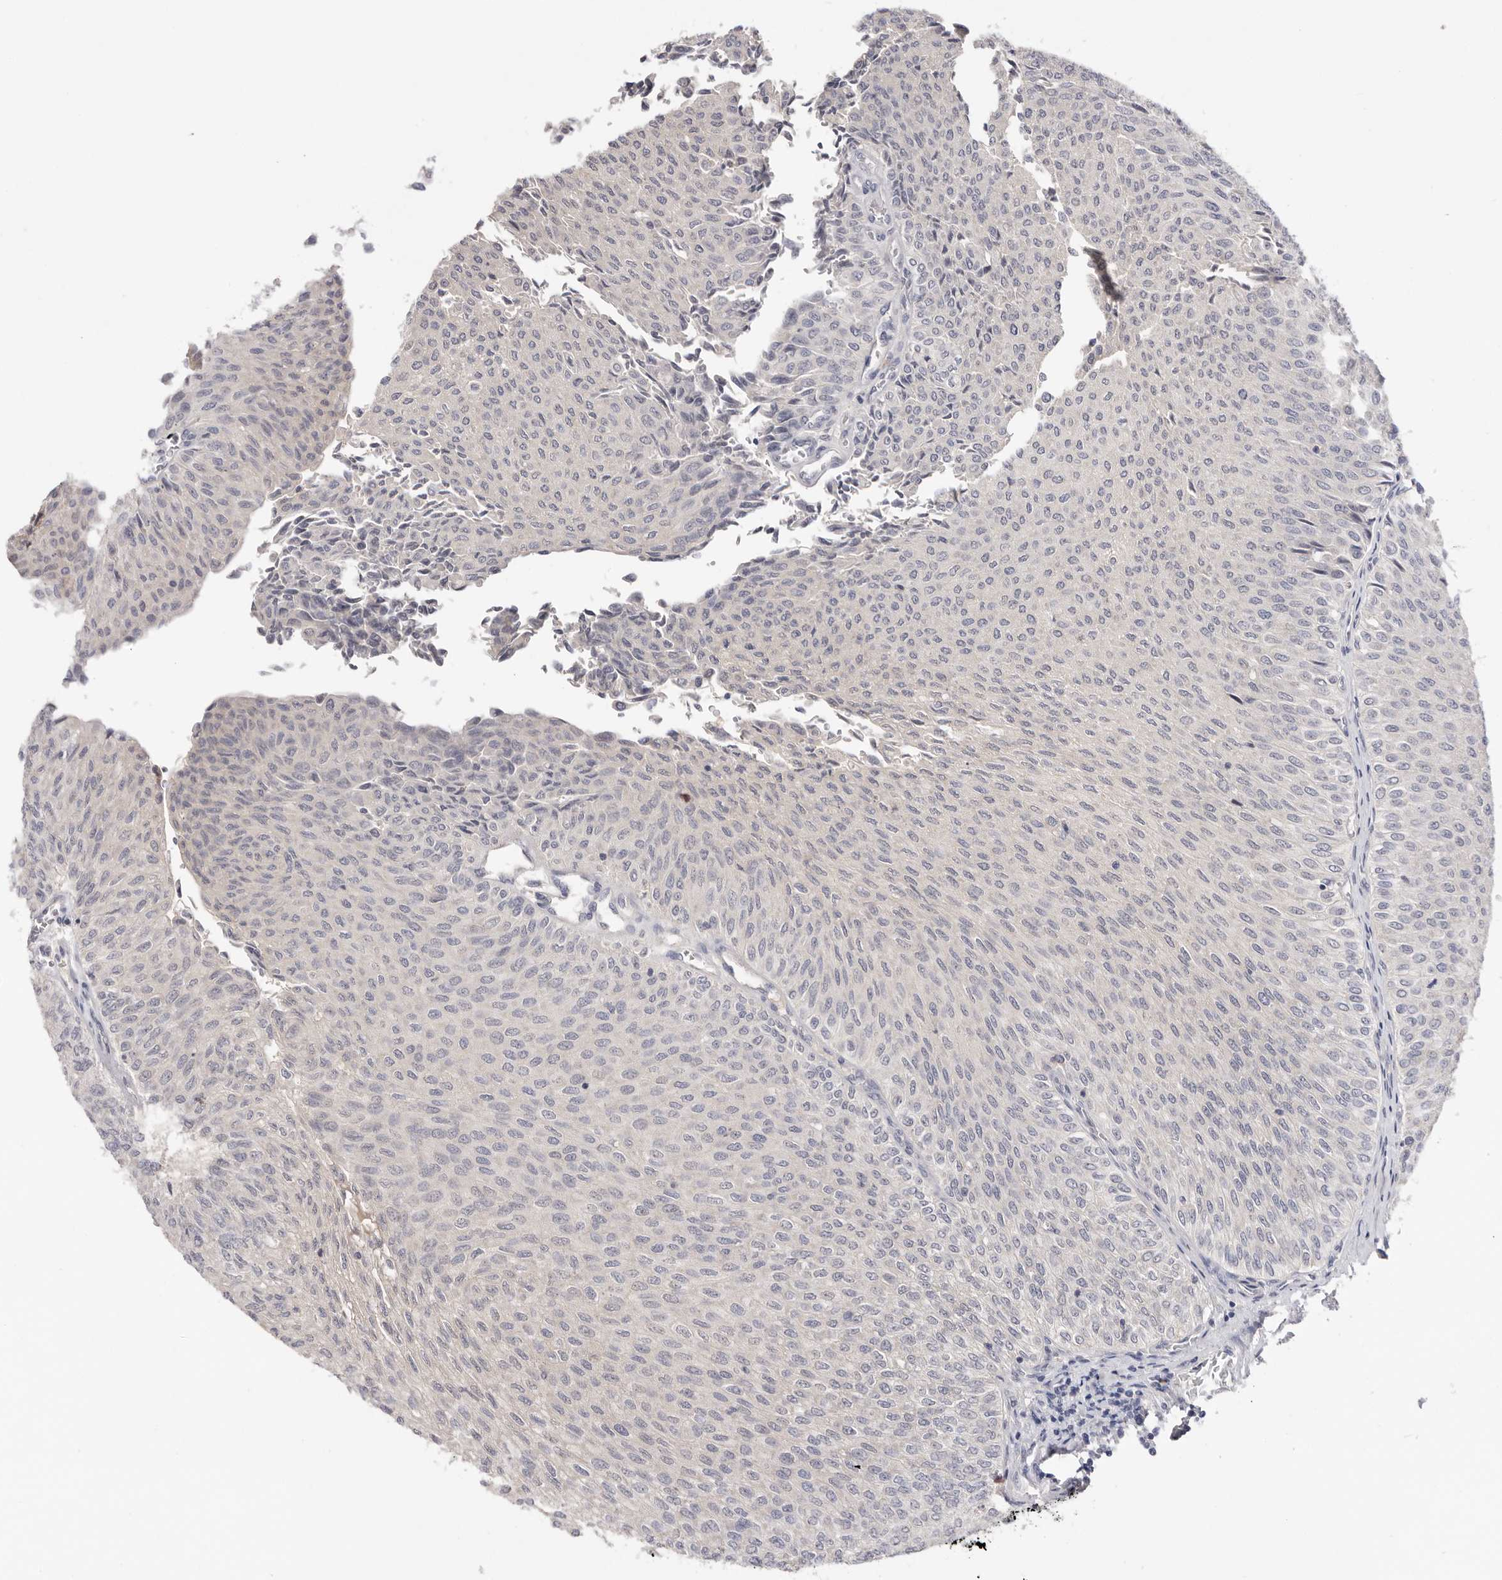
{"staining": {"intensity": "negative", "quantity": "none", "location": "none"}, "tissue": "urothelial cancer", "cell_type": "Tumor cells", "image_type": "cancer", "snomed": [{"axis": "morphology", "description": "Urothelial carcinoma, Low grade"}, {"axis": "topography", "description": "Urinary bladder"}], "caption": "Human urothelial cancer stained for a protein using immunohistochemistry (IHC) demonstrates no expression in tumor cells.", "gene": "DOP1A", "patient": {"sex": "male", "age": 78}}